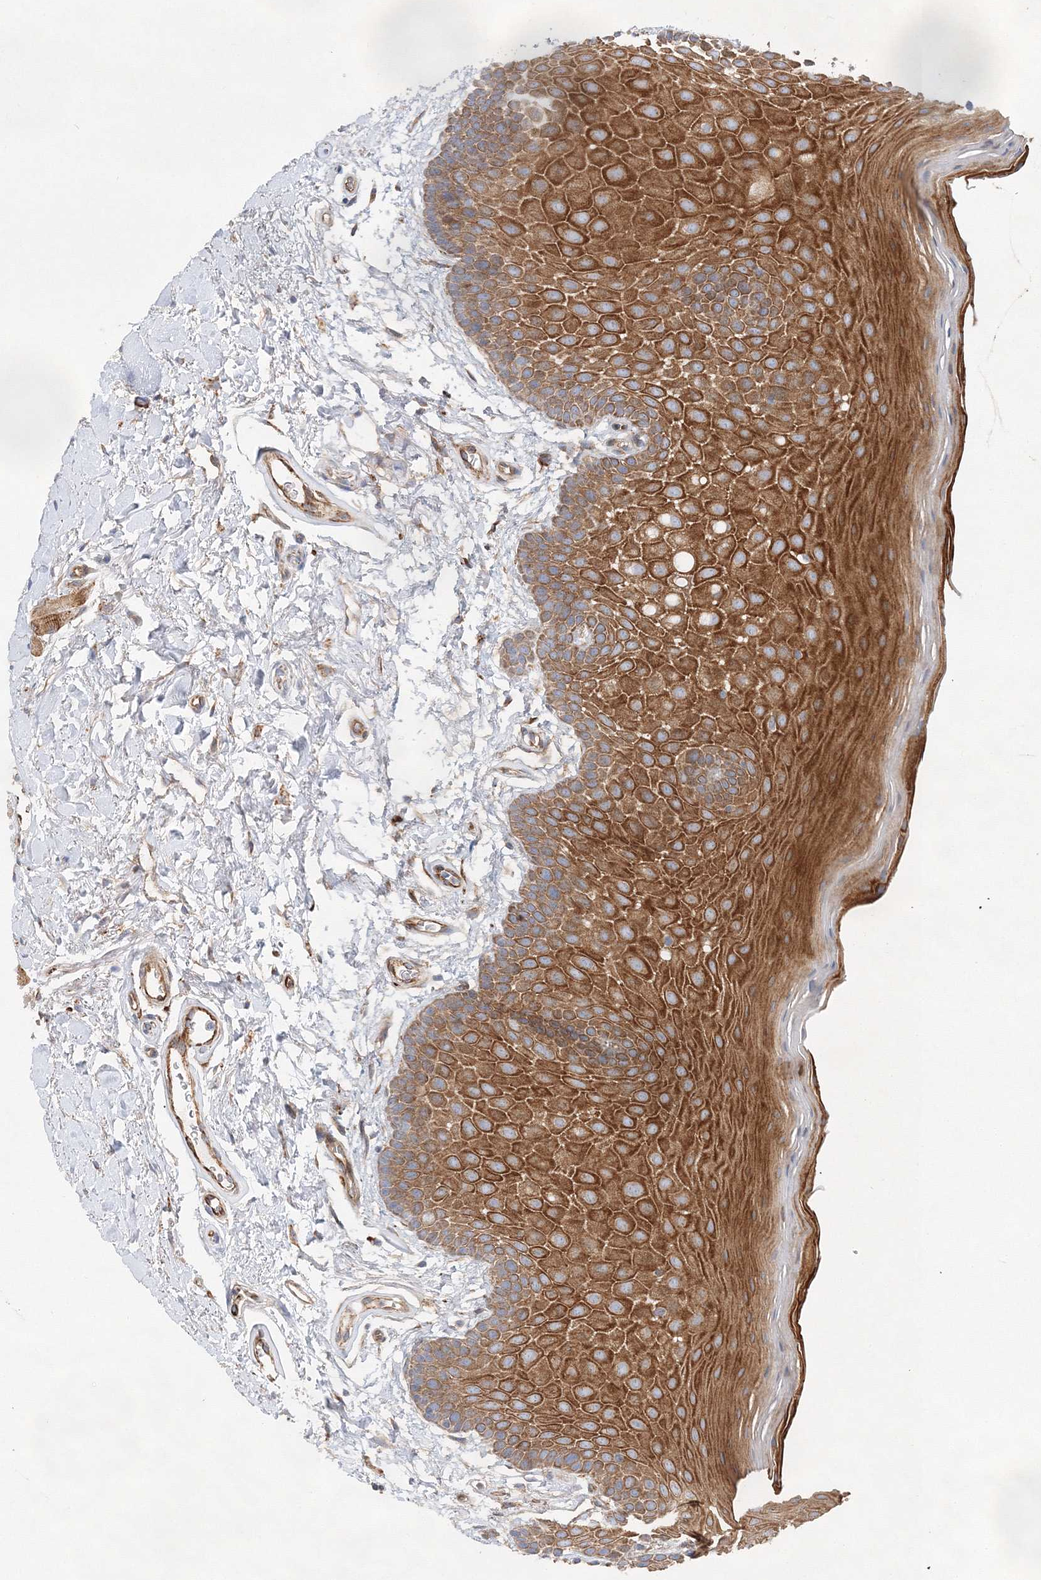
{"staining": {"intensity": "strong", "quantity": ">75%", "location": "cytoplasmic/membranous"}, "tissue": "oral mucosa", "cell_type": "Squamous epithelial cells", "image_type": "normal", "snomed": [{"axis": "morphology", "description": "Normal tissue, NOS"}, {"axis": "topography", "description": "Oral tissue"}], "caption": "Protein staining by immunohistochemistry exhibits strong cytoplasmic/membranous expression in approximately >75% of squamous epithelial cells in unremarkable oral mucosa.", "gene": "ZFYVE16", "patient": {"sex": "male", "age": 62}}